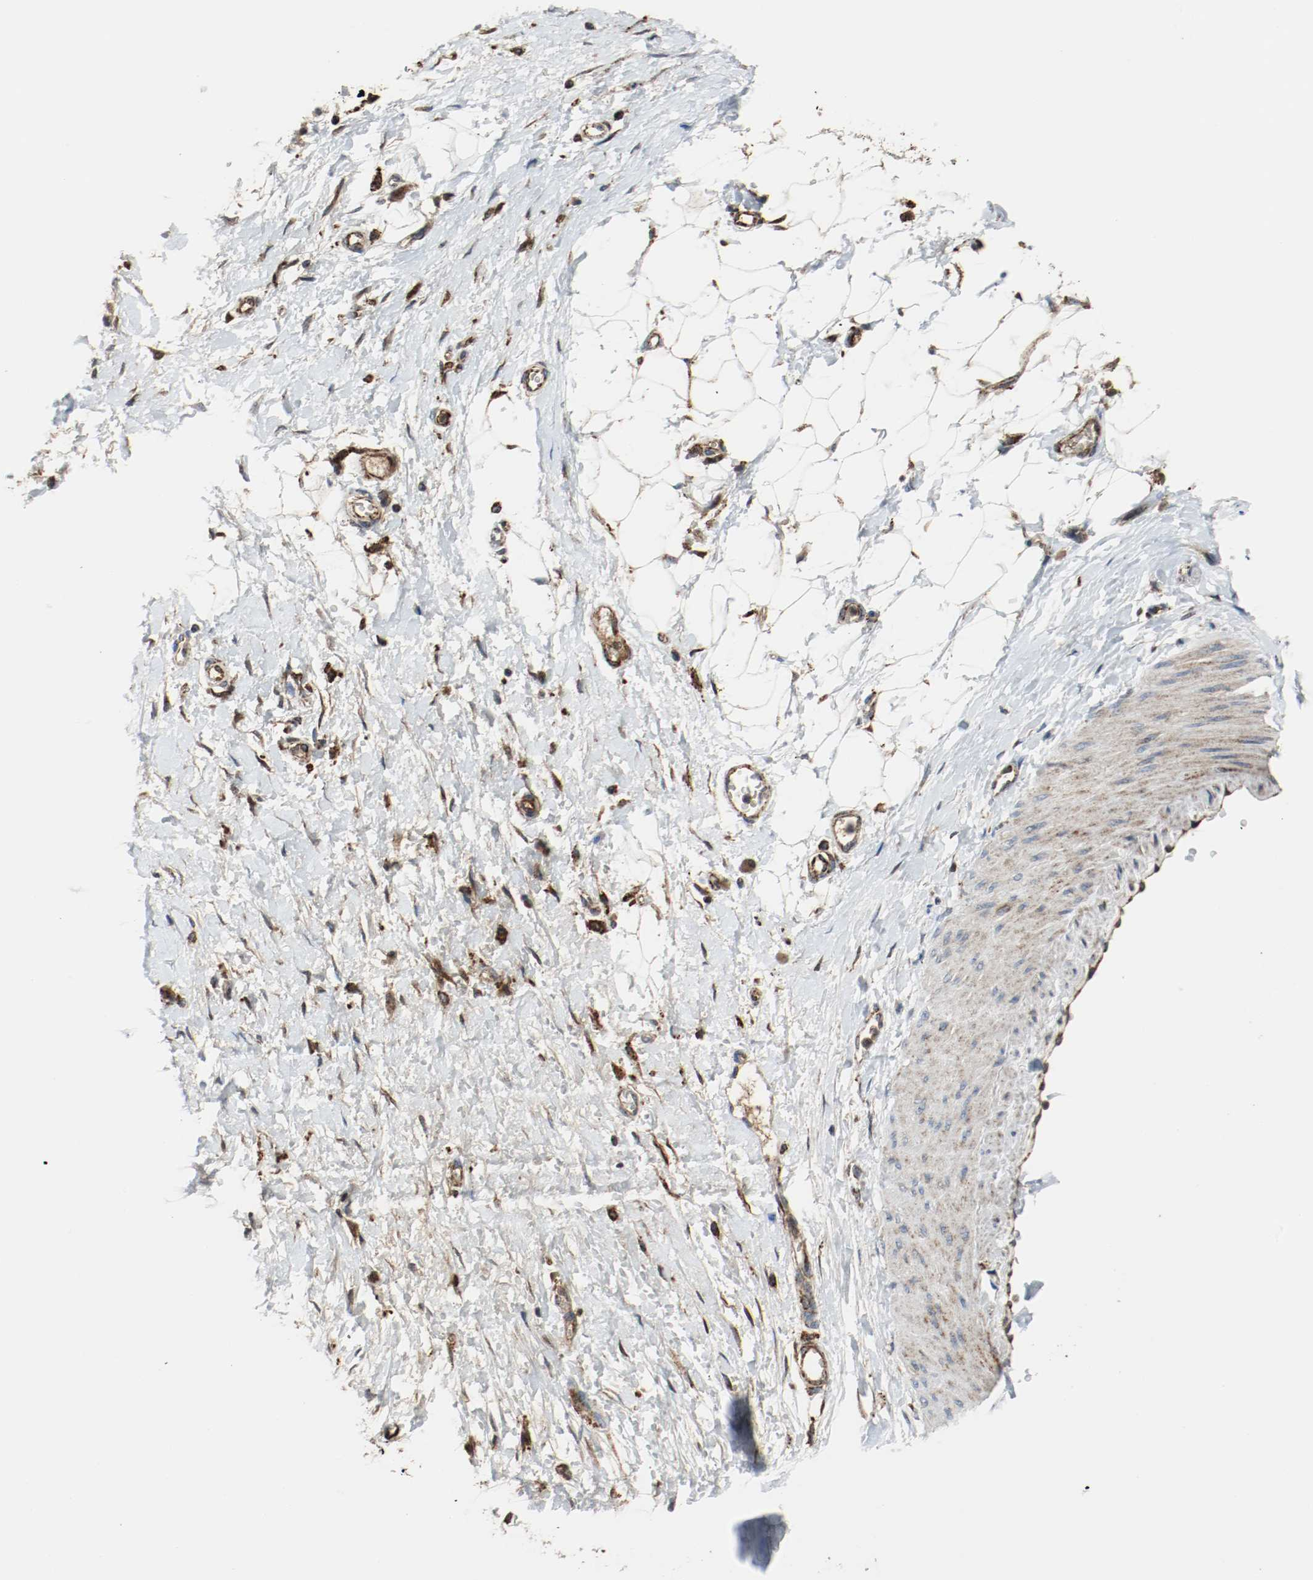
{"staining": {"intensity": "moderate", "quantity": ">75%", "location": "cytoplasmic/membranous"}, "tissue": "adipose tissue", "cell_type": "Adipocytes", "image_type": "normal", "snomed": [{"axis": "morphology", "description": "Normal tissue, NOS"}, {"axis": "morphology", "description": "Urothelial carcinoma, High grade"}, {"axis": "topography", "description": "Vascular tissue"}, {"axis": "topography", "description": "Urinary bladder"}], "caption": "Protein expression analysis of unremarkable adipose tissue reveals moderate cytoplasmic/membranous expression in approximately >75% of adipocytes. The protein of interest is stained brown, and the nuclei are stained in blue (DAB (3,3'-diaminobenzidine) IHC with brightfield microscopy, high magnification).", "gene": "TXNRD1", "patient": {"sex": "female", "age": 56}}